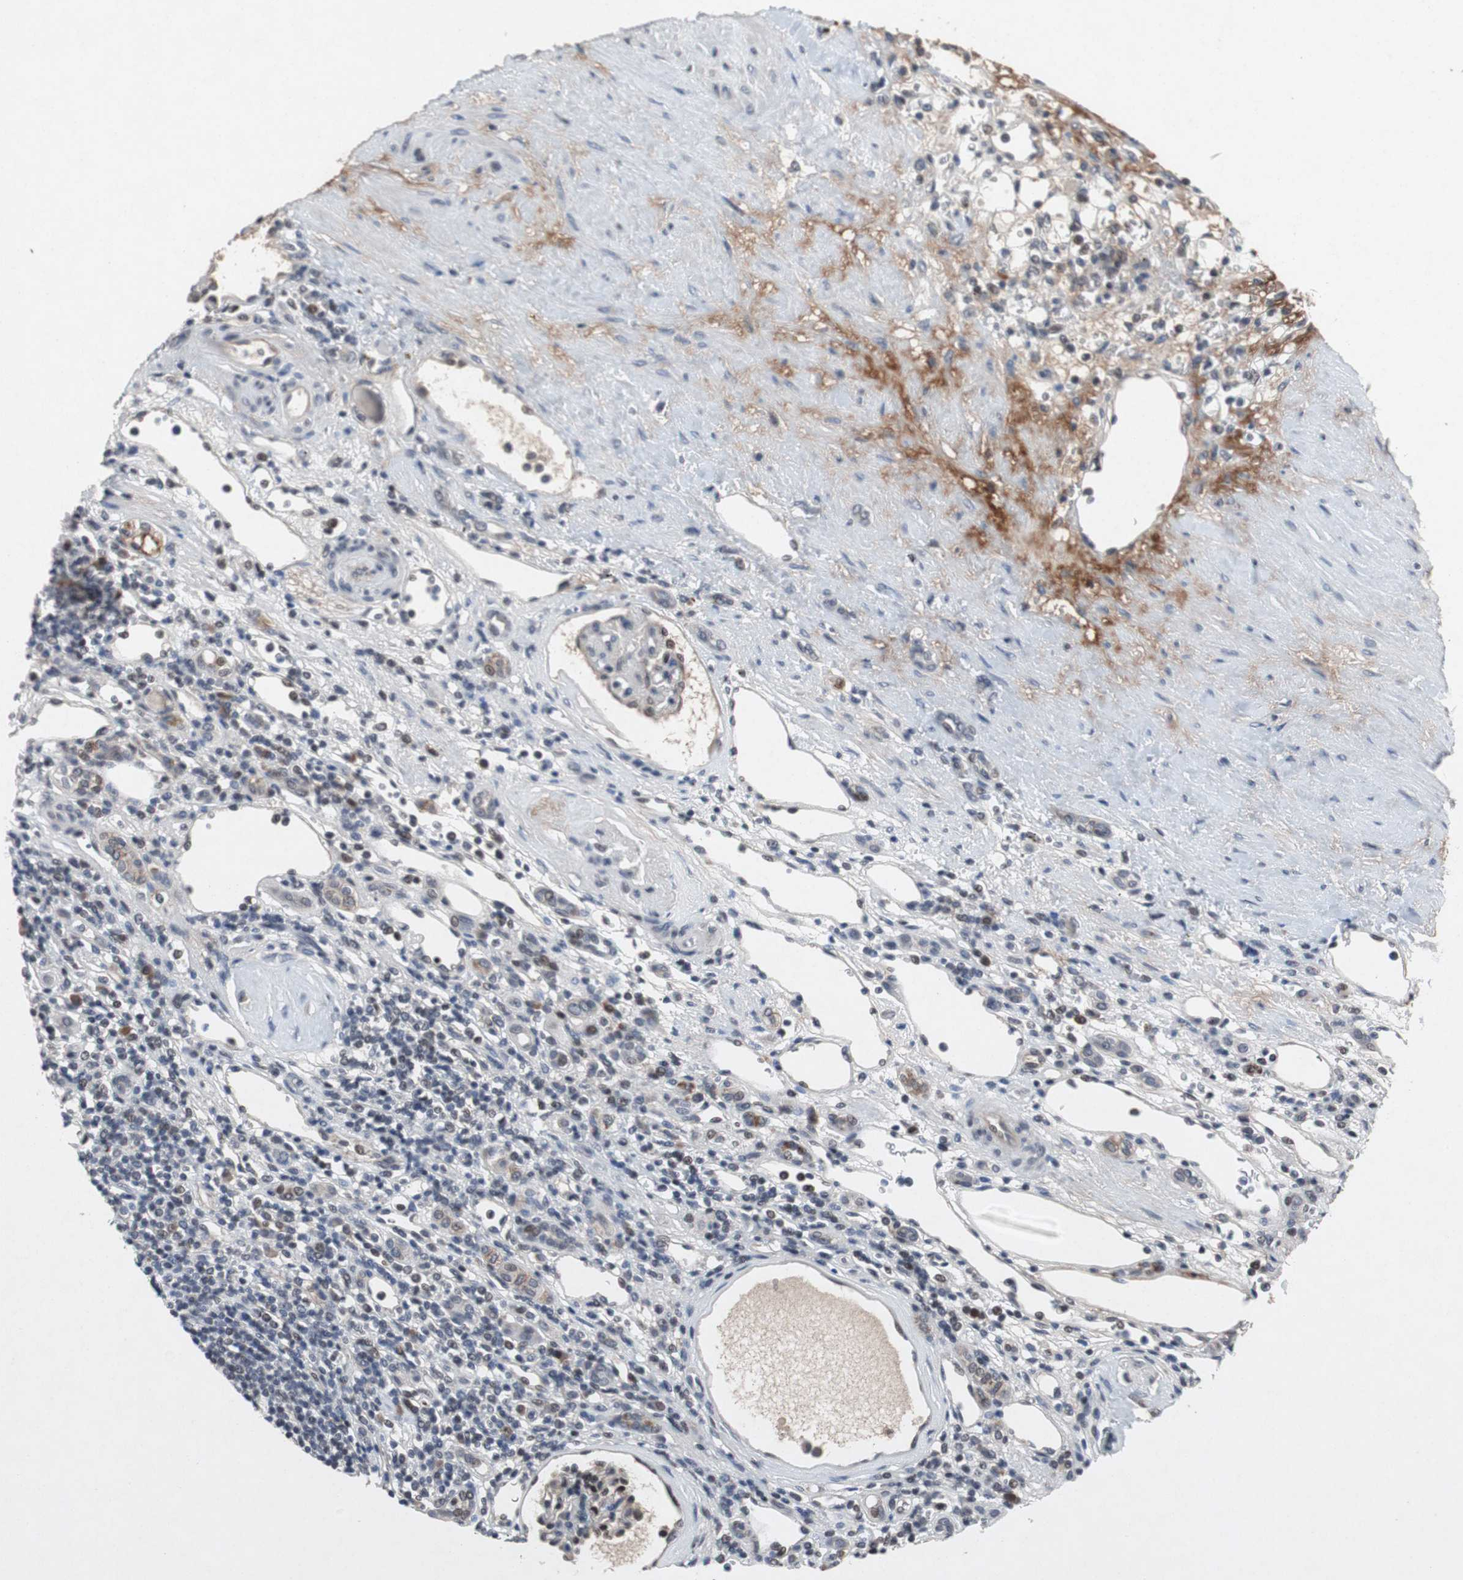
{"staining": {"intensity": "negative", "quantity": "none", "location": "none"}, "tissue": "renal cancer", "cell_type": "Tumor cells", "image_type": "cancer", "snomed": [{"axis": "morphology", "description": "Normal tissue, NOS"}, {"axis": "morphology", "description": "Adenocarcinoma, NOS"}, {"axis": "topography", "description": "Kidney"}], "caption": "Tumor cells are negative for protein expression in human adenocarcinoma (renal).", "gene": "TP63", "patient": {"sex": "female", "age": 55}}